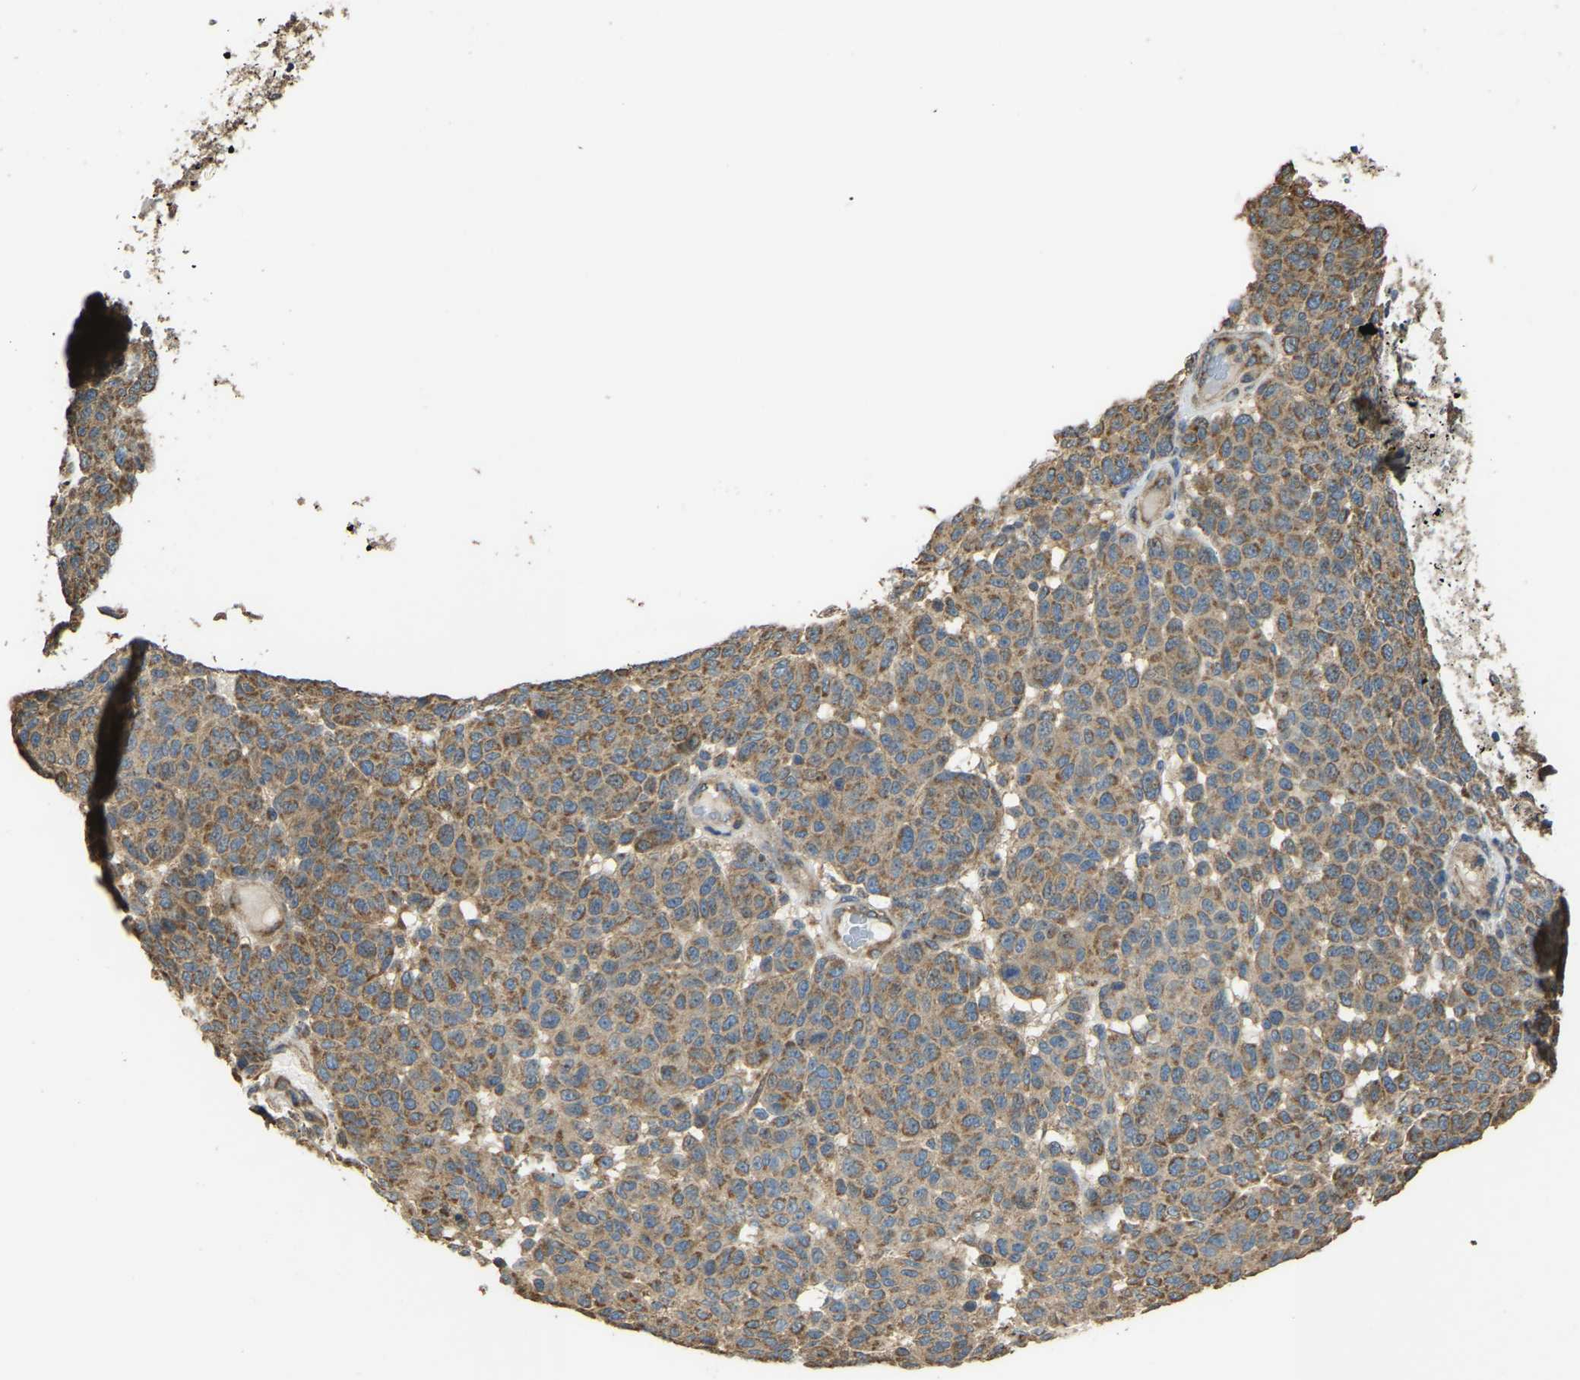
{"staining": {"intensity": "moderate", "quantity": ">75%", "location": "cytoplasmic/membranous"}, "tissue": "melanoma", "cell_type": "Tumor cells", "image_type": "cancer", "snomed": [{"axis": "morphology", "description": "Malignant melanoma, NOS"}, {"axis": "topography", "description": "Skin"}], "caption": "Melanoma stained for a protein (brown) displays moderate cytoplasmic/membranous positive positivity in about >75% of tumor cells.", "gene": "GNG2", "patient": {"sex": "male", "age": 59}}